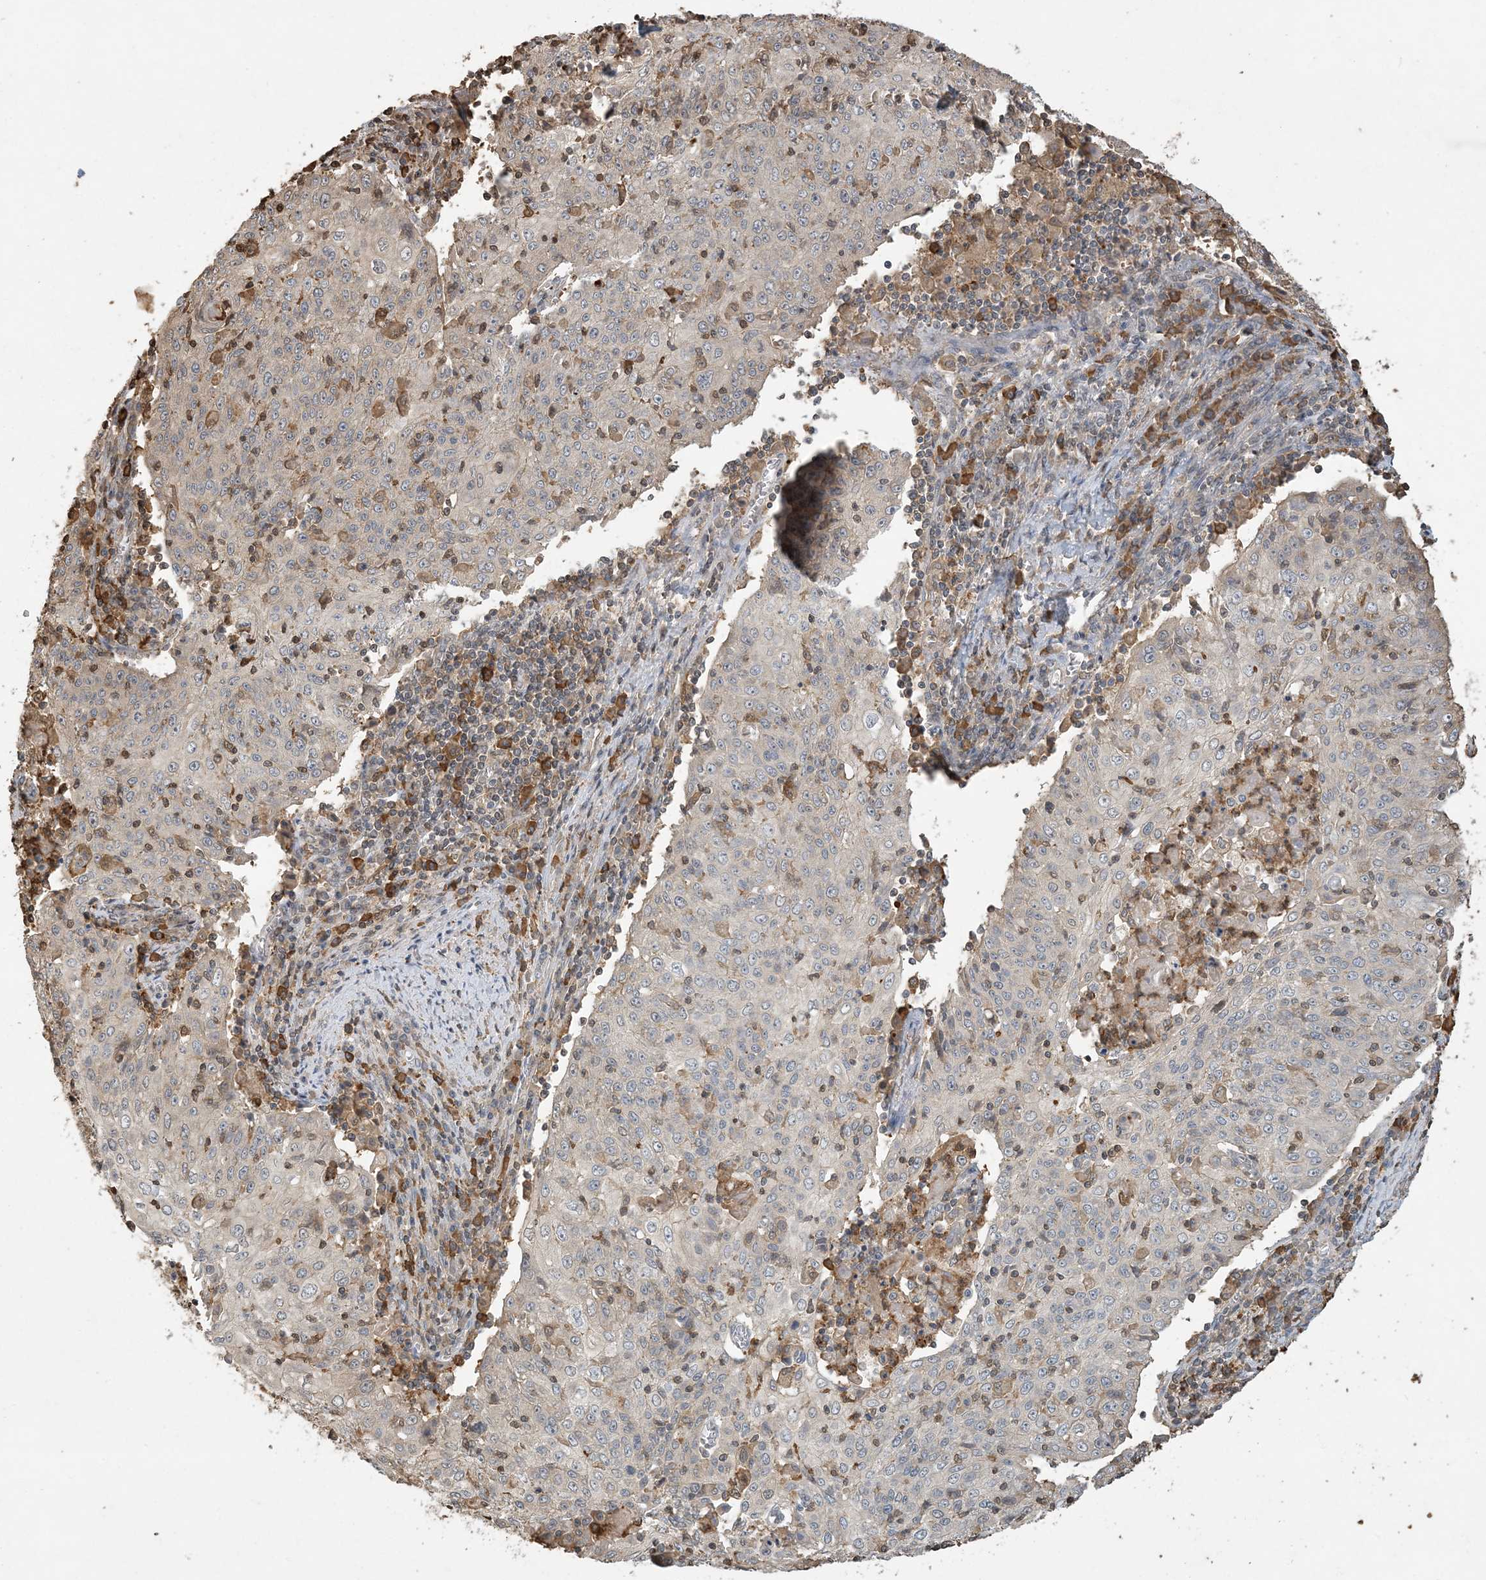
{"staining": {"intensity": "negative", "quantity": "none", "location": "none"}, "tissue": "cervical cancer", "cell_type": "Tumor cells", "image_type": "cancer", "snomed": [{"axis": "morphology", "description": "Squamous cell carcinoma, NOS"}, {"axis": "topography", "description": "Cervix"}], "caption": "Tumor cells are negative for brown protein staining in cervical cancer.", "gene": "TMSB4X", "patient": {"sex": "female", "age": 48}}